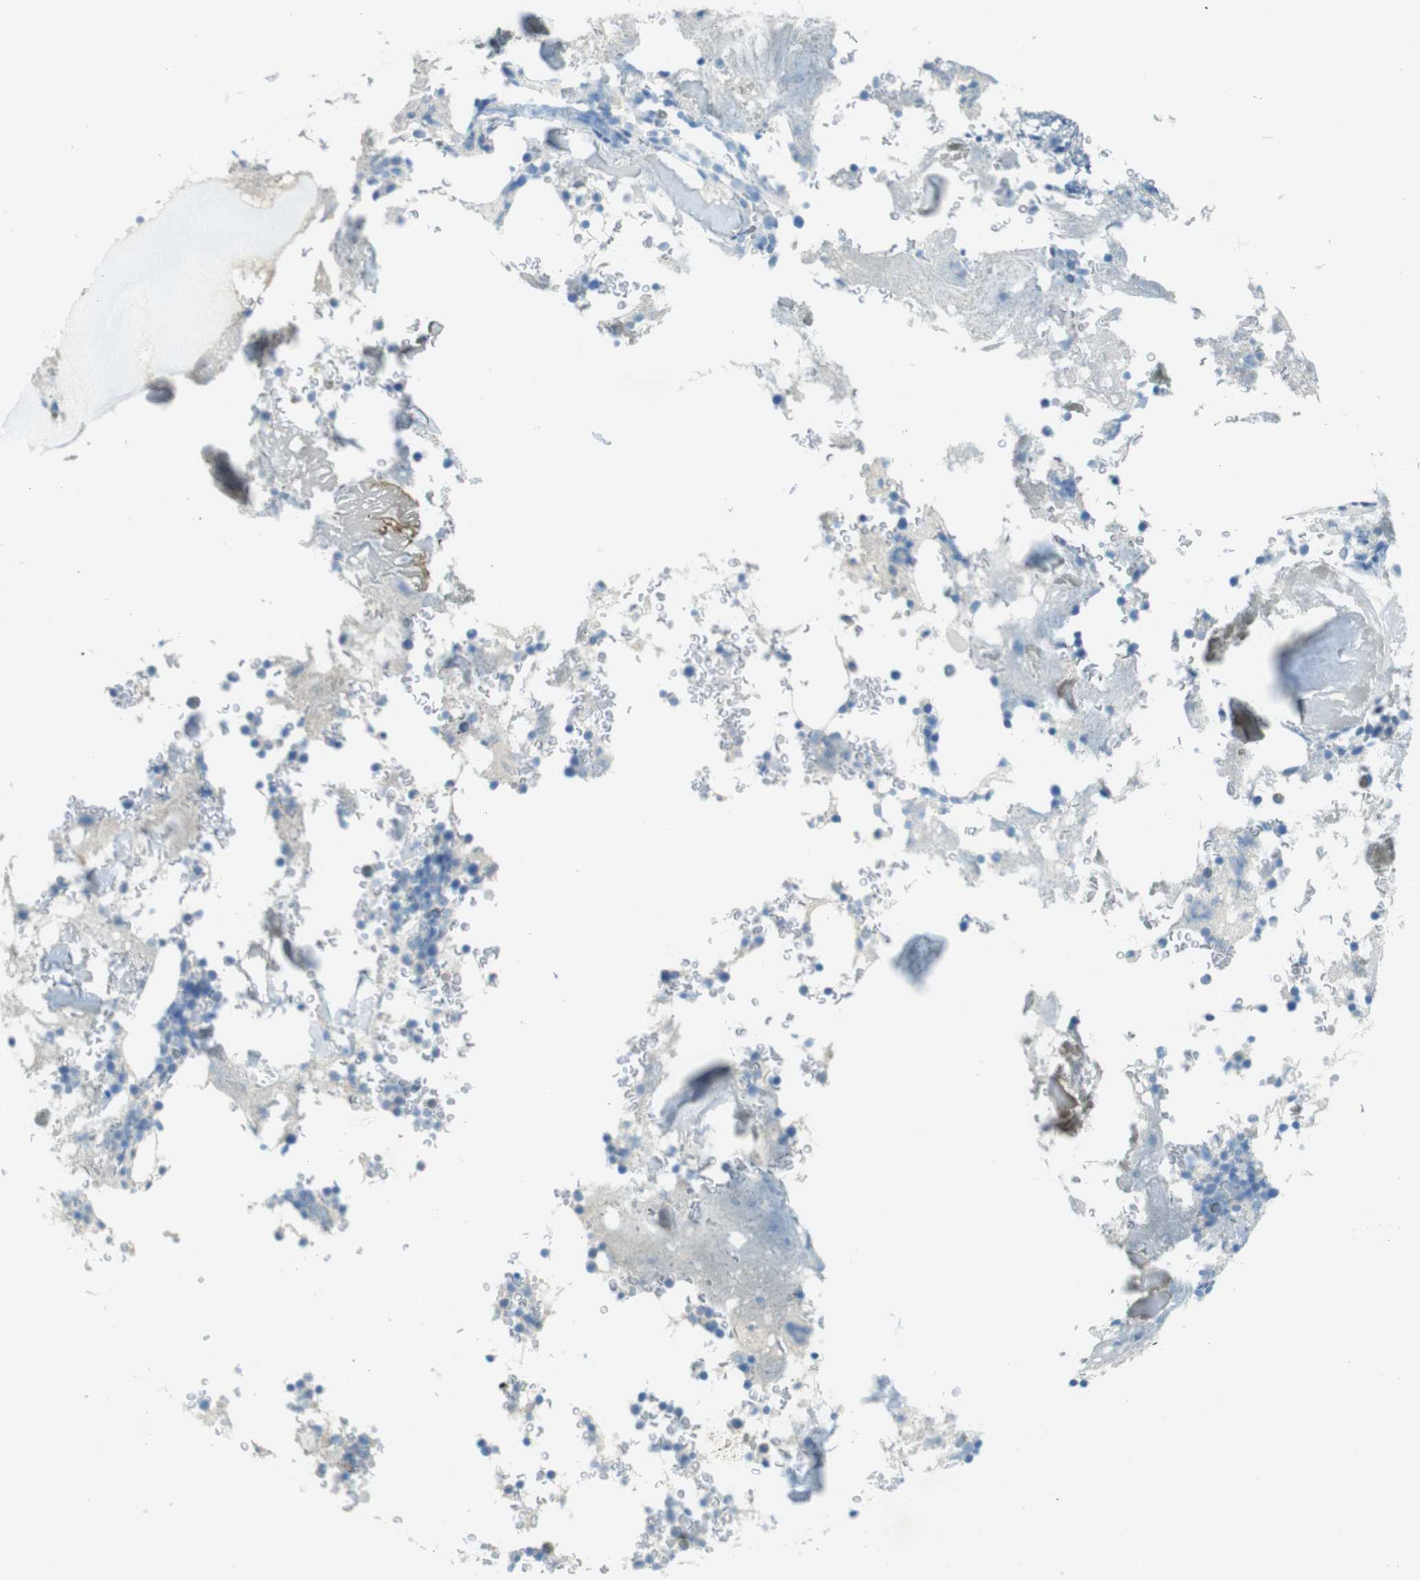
{"staining": {"intensity": "negative", "quantity": "none", "location": "none"}, "tissue": "bone marrow", "cell_type": "Hematopoietic cells", "image_type": "normal", "snomed": [{"axis": "morphology", "description": "Normal tissue, NOS"}, {"axis": "topography", "description": "Bone marrow"}], "caption": "Immunohistochemistry of benign bone marrow exhibits no expression in hematopoietic cells. Nuclei are stained in blue.", "gene": "CD320", "patient": {"sex": "male"}}